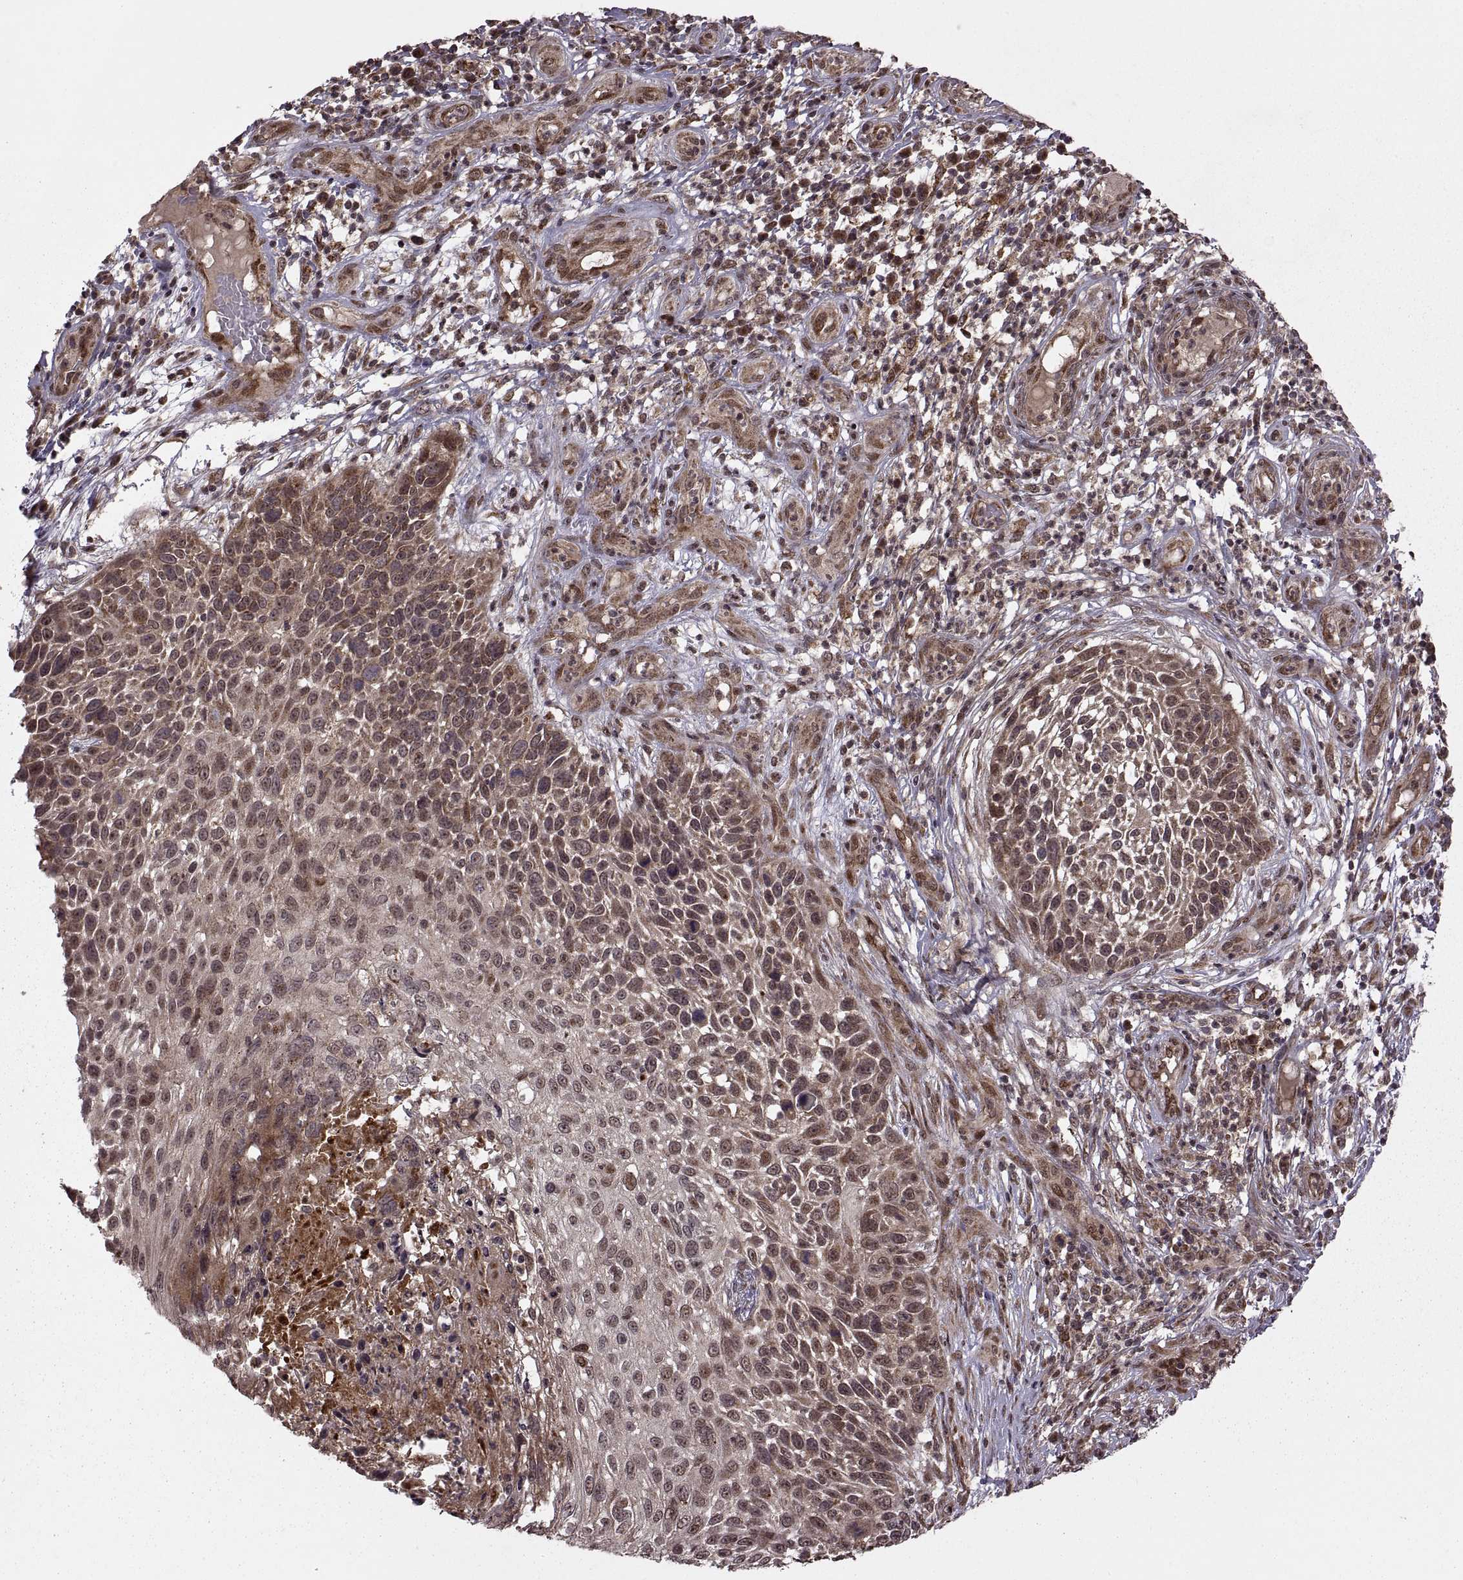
{"staining": {"intensity": "moderate", "quantity": "25%-75%", "location": "cytoplasmic/membranous,nuclear"}, "tissue": "skin cancer", "cell_type": "Tumor cells", "image_type": "cancer", "snomed": [{"axis": "morphology", "description": "Squamous cell carcinoma, NOS"}, {"axis": "topography", "description": "Skin"}], "caption": "Squamous cell carcinoma (skin) was stained to show a protein in brown. There is medium levels of moderate cytoplasmic/membranous and nuclear expression in approximately 25%-75% of tumor cells.", "gene": "PTOV1", "patient": {"sex": "male", "age": 92}}